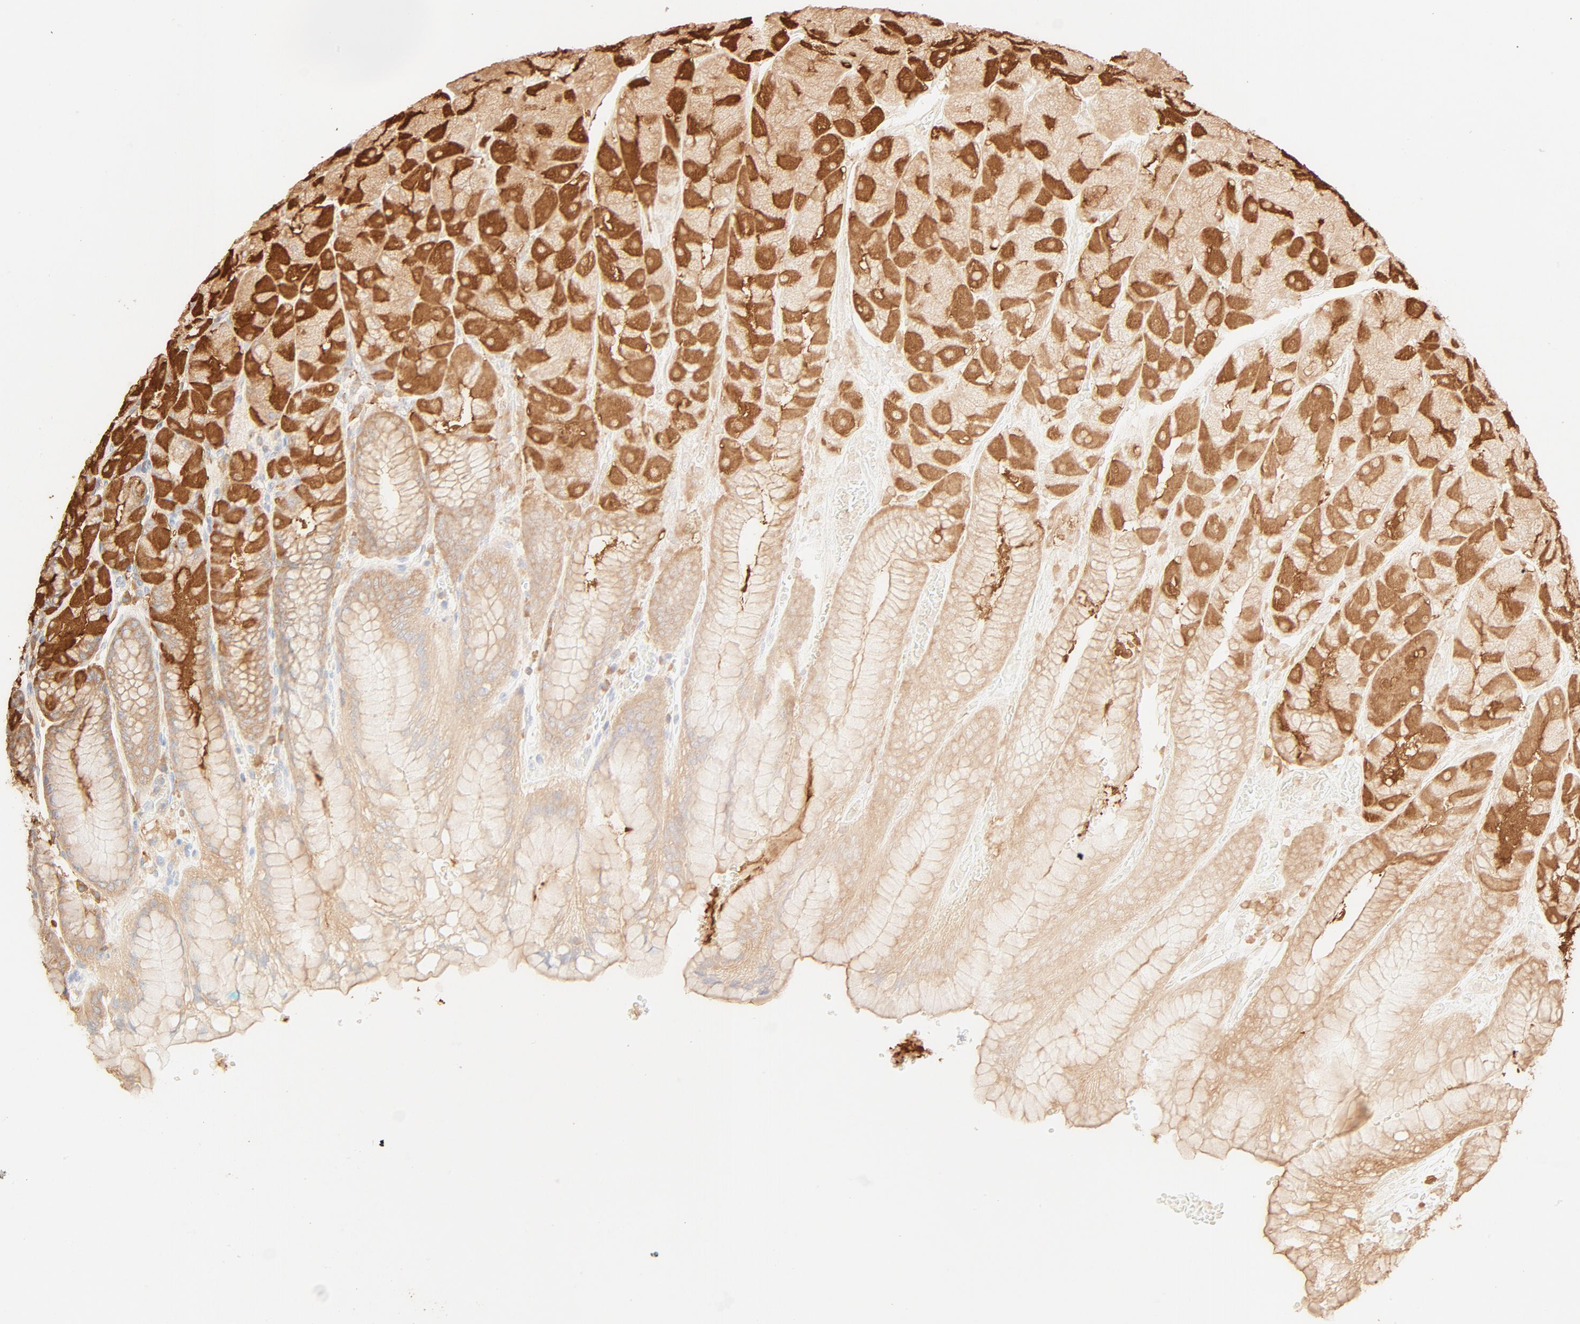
{"staining": {"intensity": "strong", "quantity": ">75%", "location": "cytoplasmic/membranous"}, "tissue": "stomach", "cell_type": "Glandular cells", "image_type": "normal", "snomed": [{"axis": "morphology", "description": "Normal tissue, NOS"}, {"axis": "topography", "description": "Stomach, upper"}, {"axis": "topography", "description": "Stomach"}], "caption": "Strong cytoplasmic/membranous expression is appreciated in approximately >75% of glandular cells in benign stomach.", "gene": "EZR", "patient": {"sex": "male", "age": 76}}